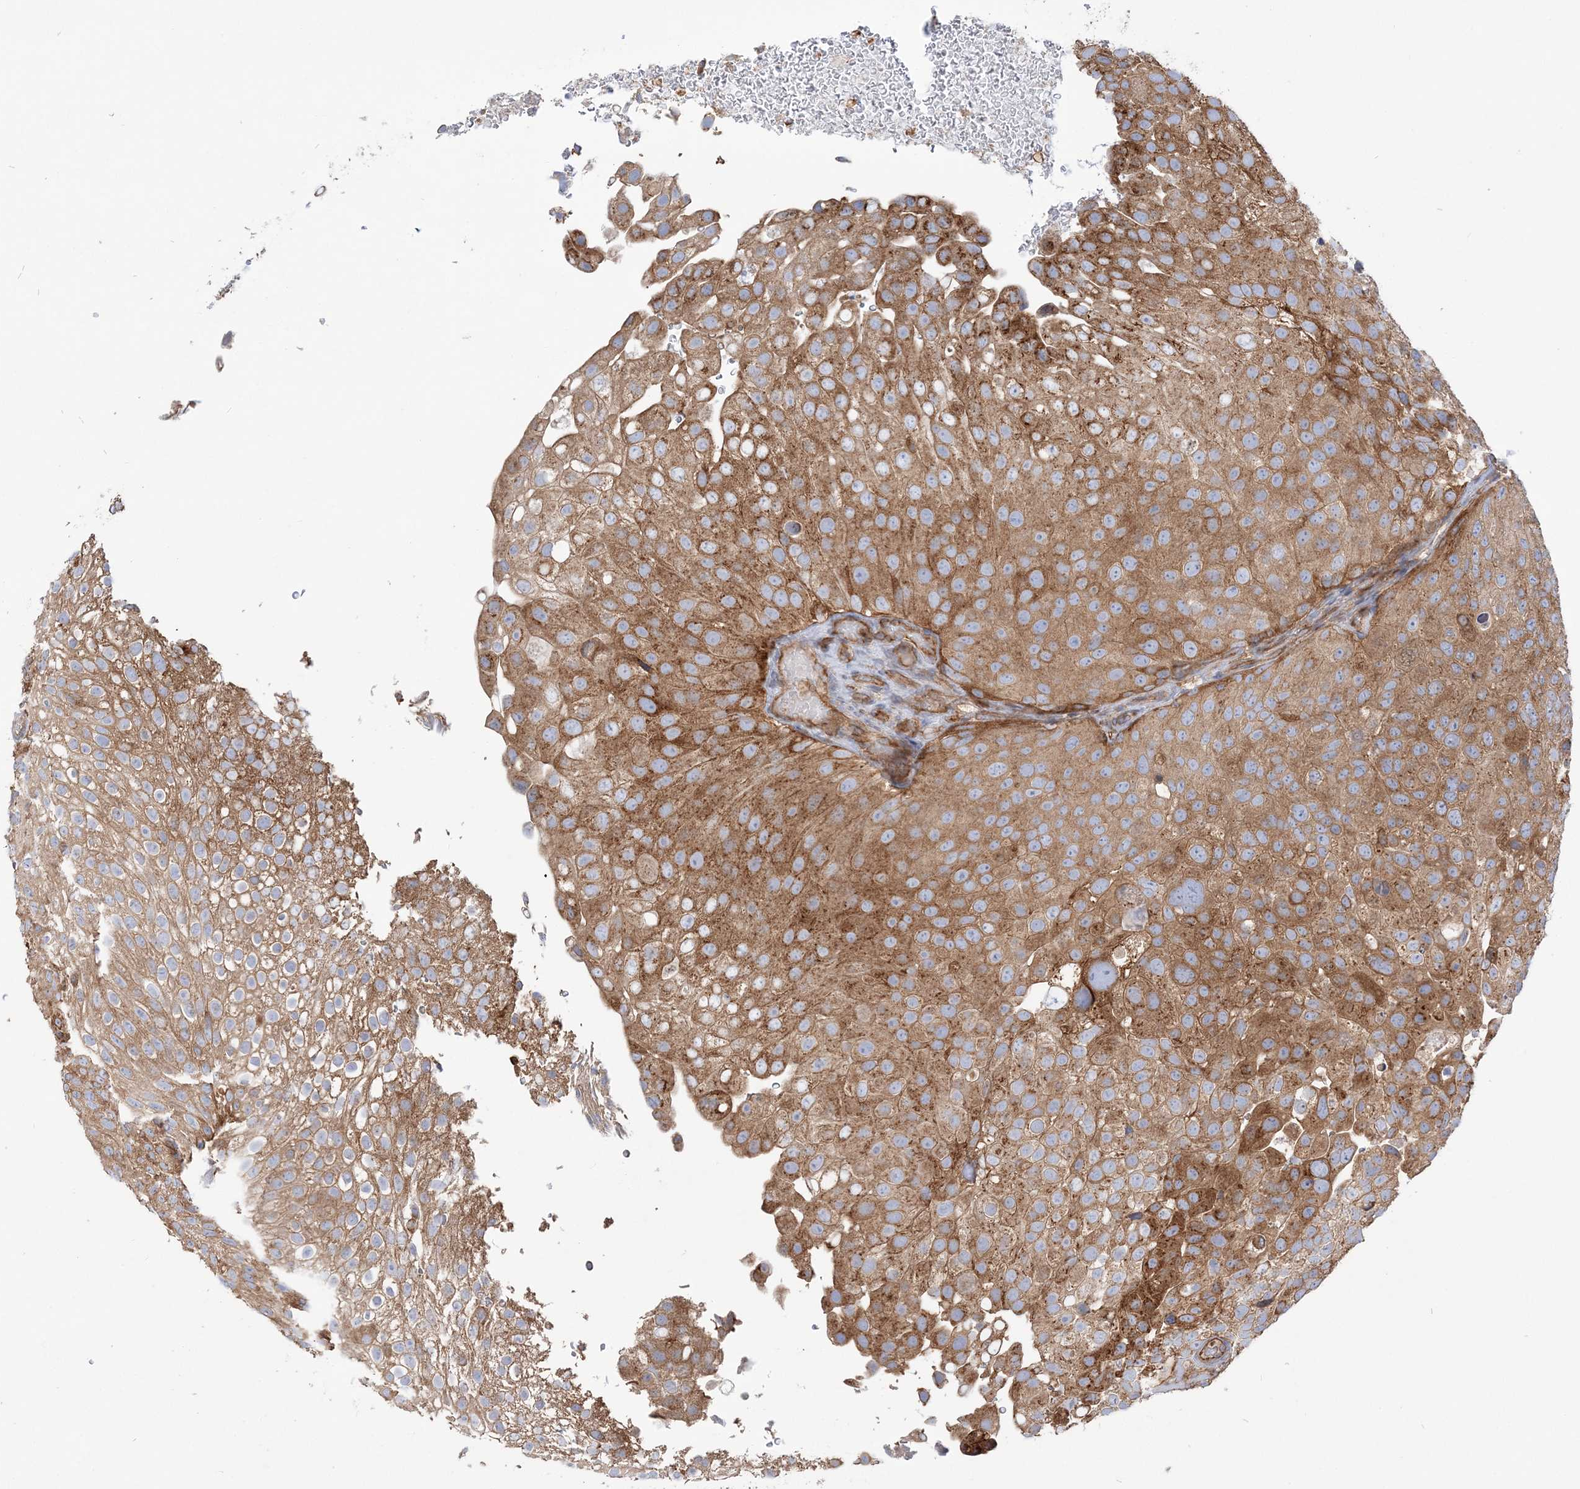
{"staining": {"intensity": "moderate", "quantity": ">75%", "location": "cytoplasmic/membranous"}, "tissue": "urothelial cancer", "cell_type": "Tumor cells", "image_type": "cancer", "snomed": [{"axis": "morphology", "description": "Urothelial carcinoma, Low grade"}, {"axis": "topography", "description": "Urinary bladder"}], "caption": "Protein expression analysis of human urothelial cancer reveals moderate cytoplasmic/membranous staining in about >75% of tumor cells.", "gene": "TBC1D5", "patient": {"sex": "male", "age": 78}}